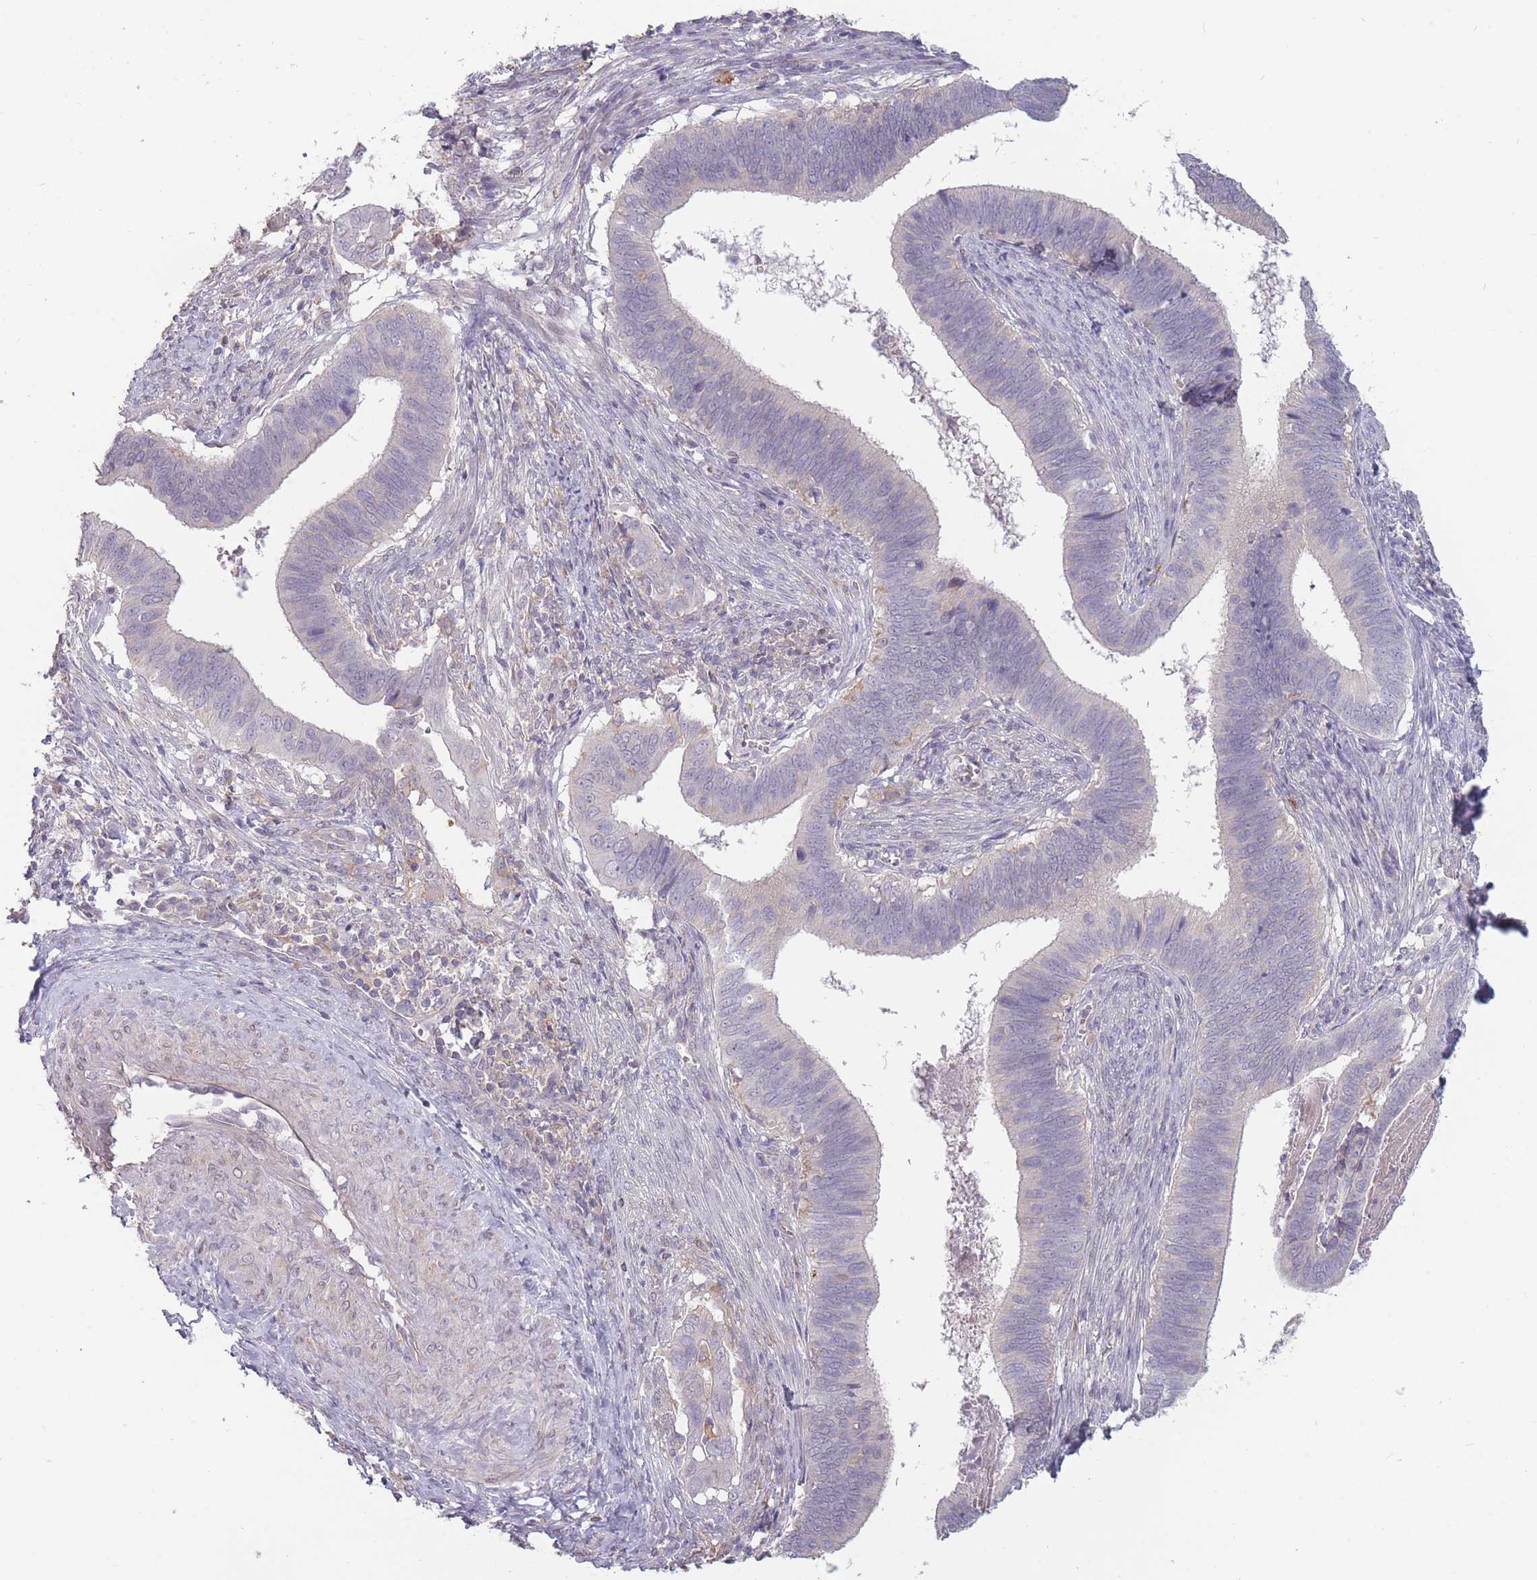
{"staining": {"intensity": "negative", "quantity": "none", "location": "none"}, "tissue": "cervical cancer", "cell_type": "Tumor cells", "image_type": "cancer", "snomed": [{"axis": "morphology", "description": "Adenocarcinoma, NOS"}, {"axis": "topography", "description": "Cervix"}], "caption": "Tumor cells are negative for brown protein staining in adenocarcinoma (cervical). (DAB (3,3'-diaminobenzidine) immunohistochemistry, high magnification).", "gene": "TET3", "patient": {"sex": "female", "age": 42}}